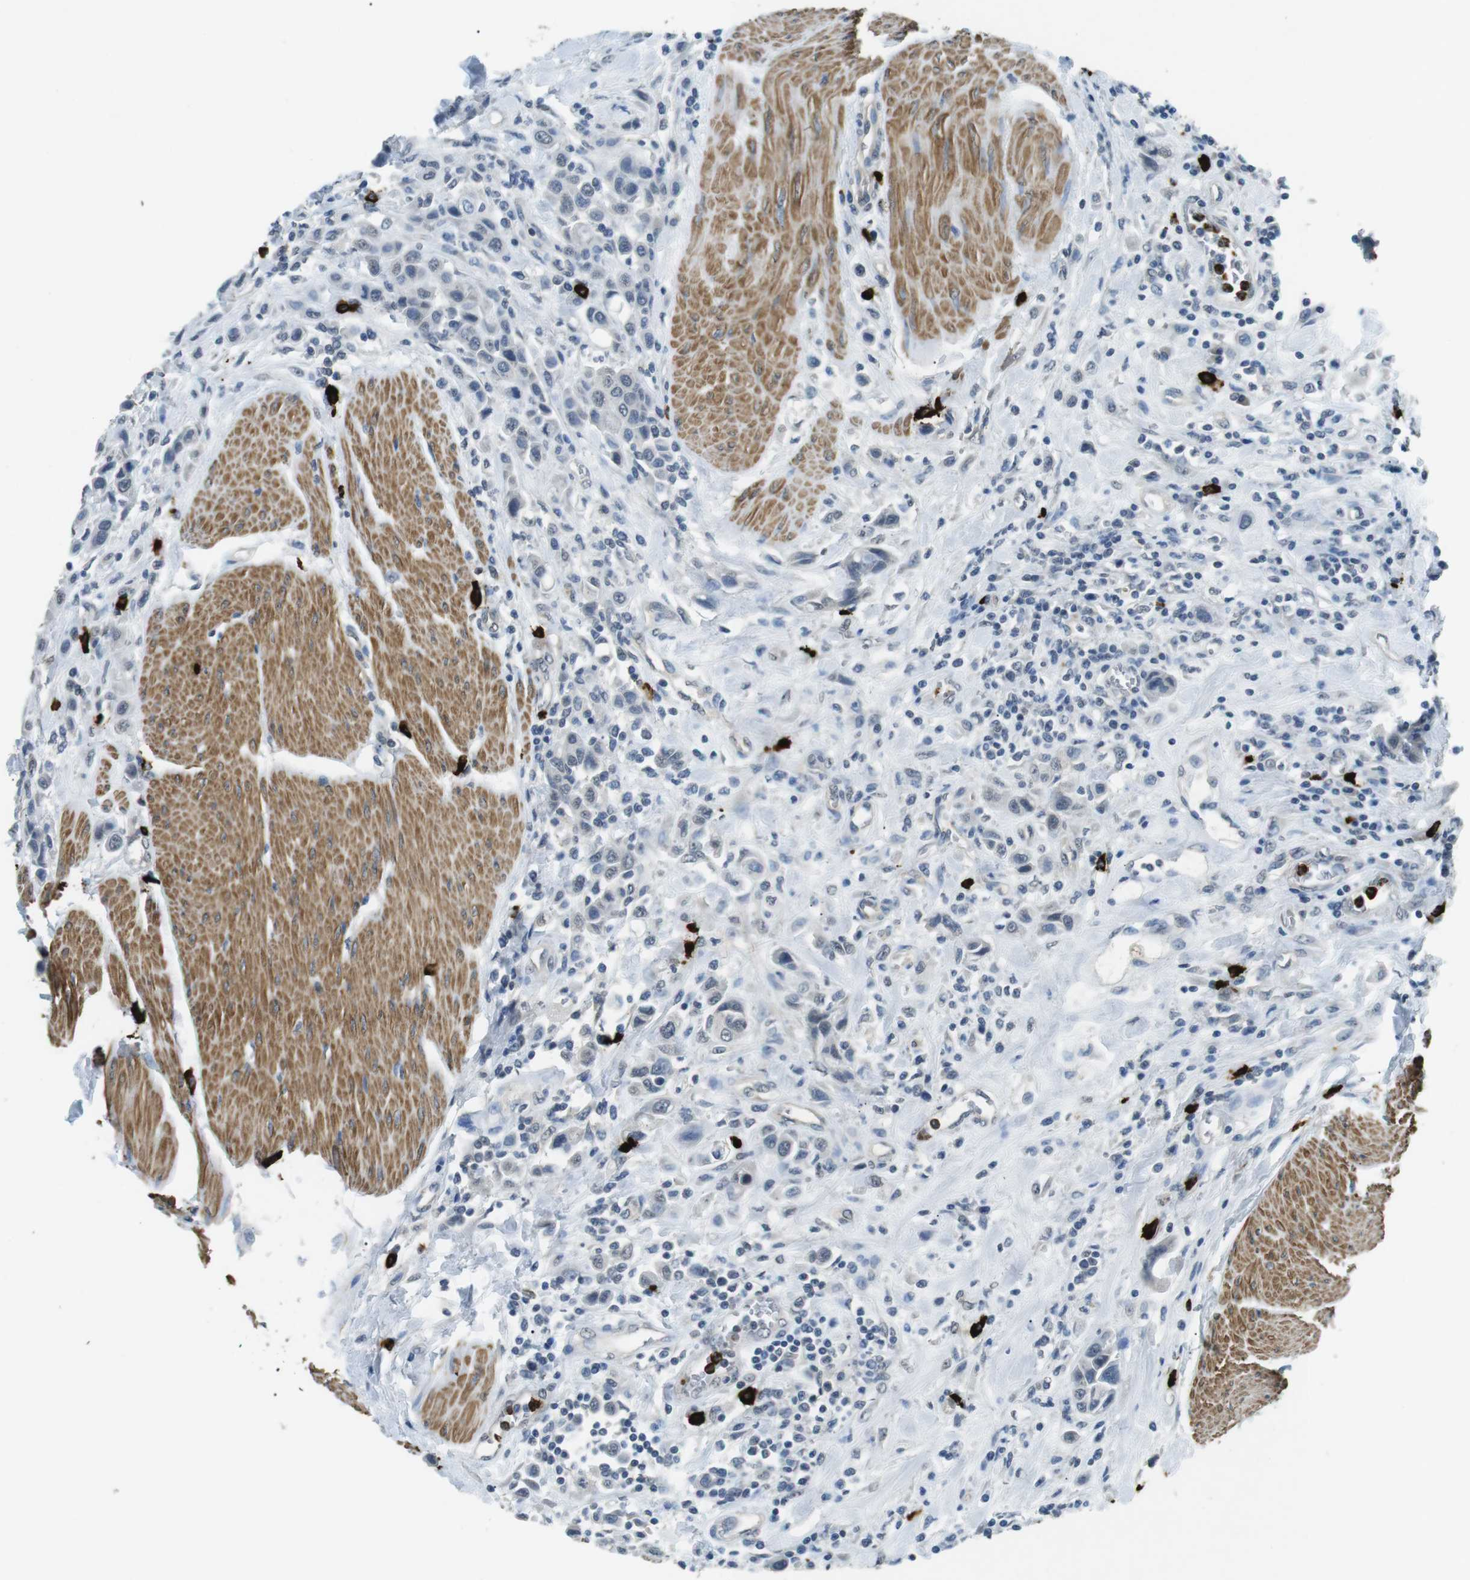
{"staining": {"intensity": "negative", "quantity": "none", "location": "none"}, "tissue": "urothelial cancer", "cell_type": "Tumor cells", "image_type": "cancer", "snomed": [{"axis": "morphology", "description": "Urothelial carcinoma, High grade"}, {"axis": "topography", "description": "Urinary bladder"}], "caption": "The histopathology image exhibits no significant expression in tumor cells of urothelial carcinoma (high-grade). (Stains: DAB (3,3'-diaminobenzidine) immunohistochemistry (IHC) with hematoxylin counter stain, Microscopy: brightfield microscopy at high magnification).", "gene": "GZMM", "patient": {"sex": "male", "age": 50}}